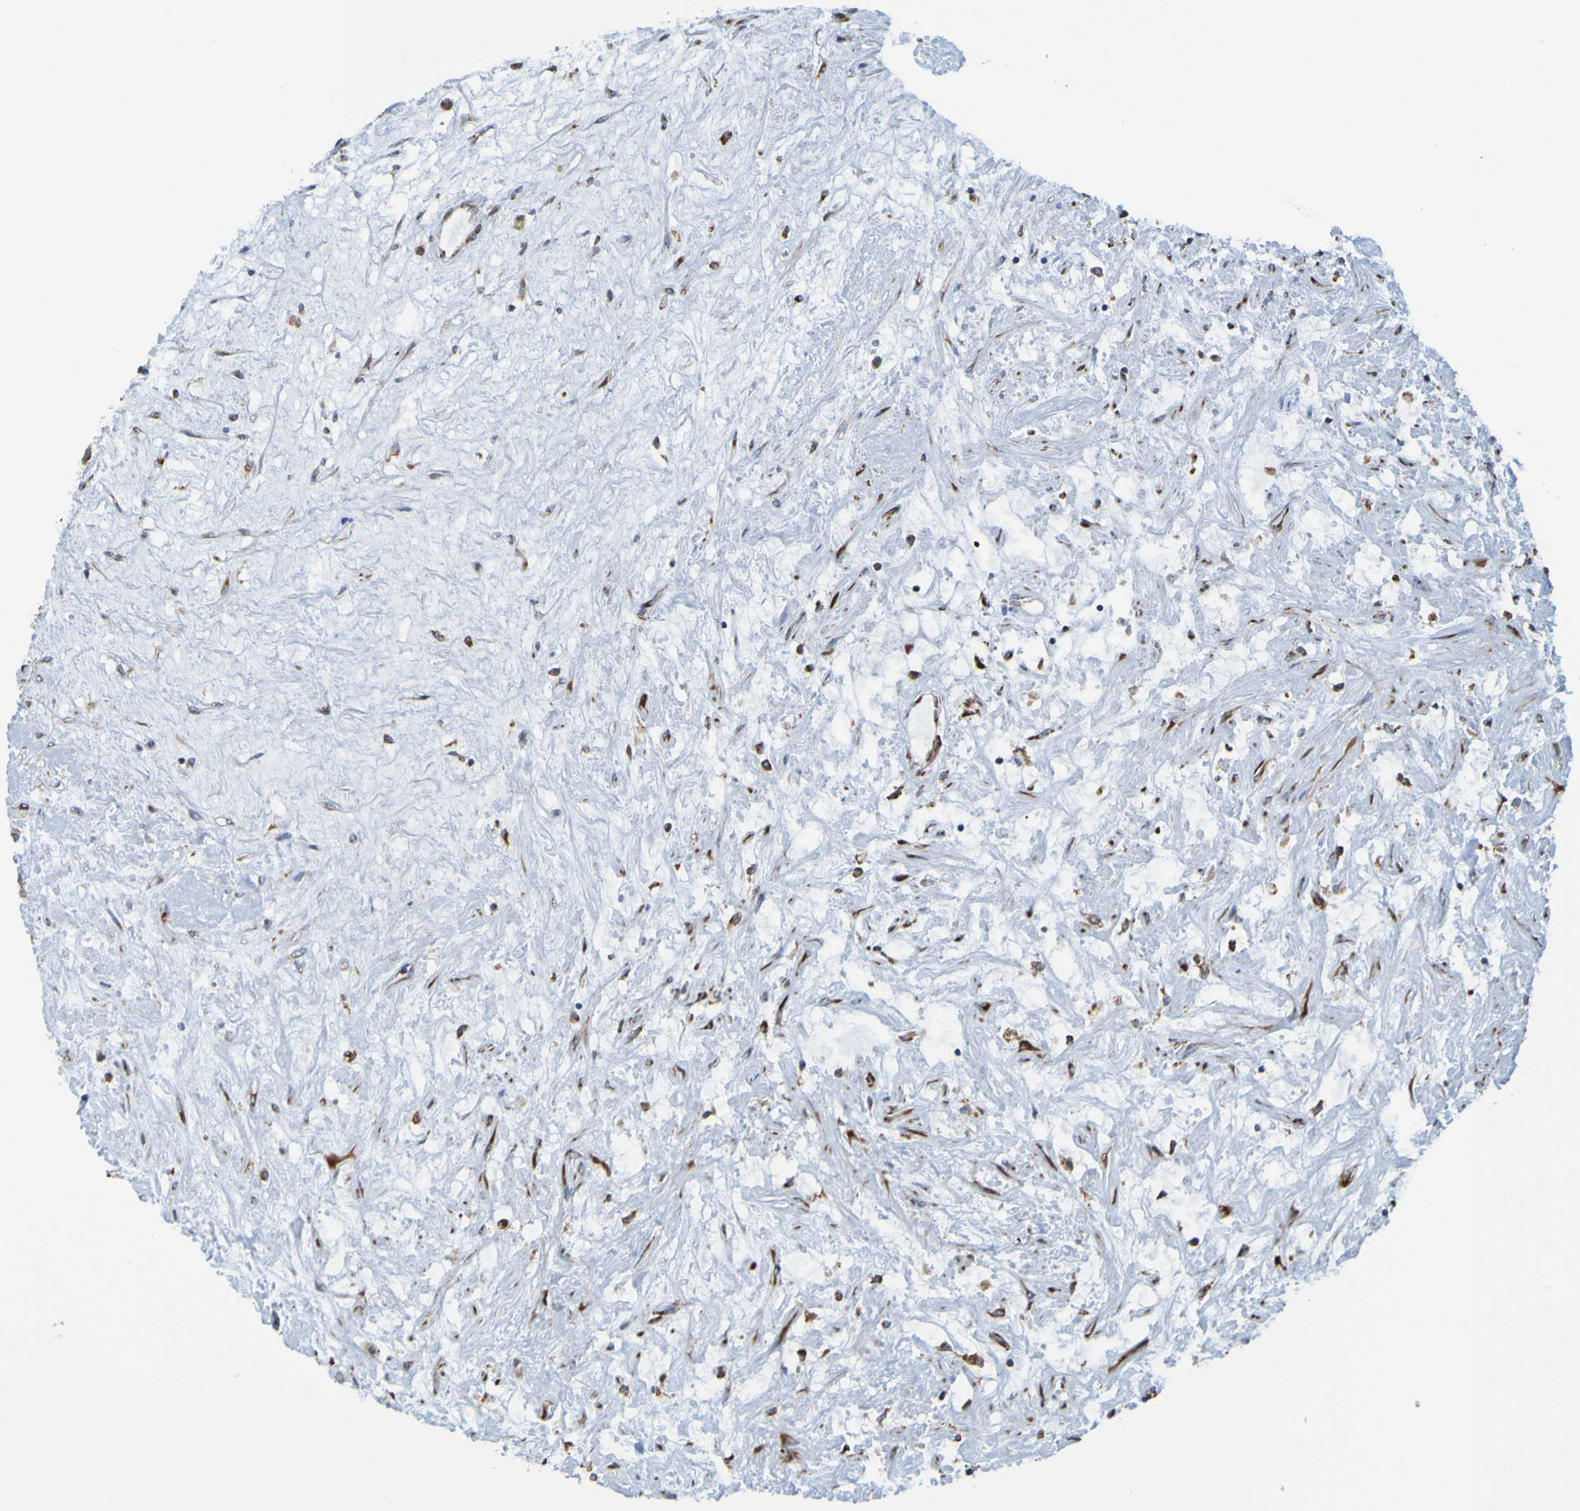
{"staining": {"intensity": "negative", "quantity": "none", "location": "none"}, "tissue": "renal cancer", "cell_type": "Tumor cells", "image_type": "cancer", "snomed": [{"axis": "morphology", "description": "Adenocarcinoma, NOS"}, {"axis": "topography", "description": "Kidney"}], "caption": "IHC photomicrograph of renal cancer stained for a protein (brown), which exhibits no expression in tumor cells.", "gene": "SSR1", "patient": {"sex": "male", "age": 68}}